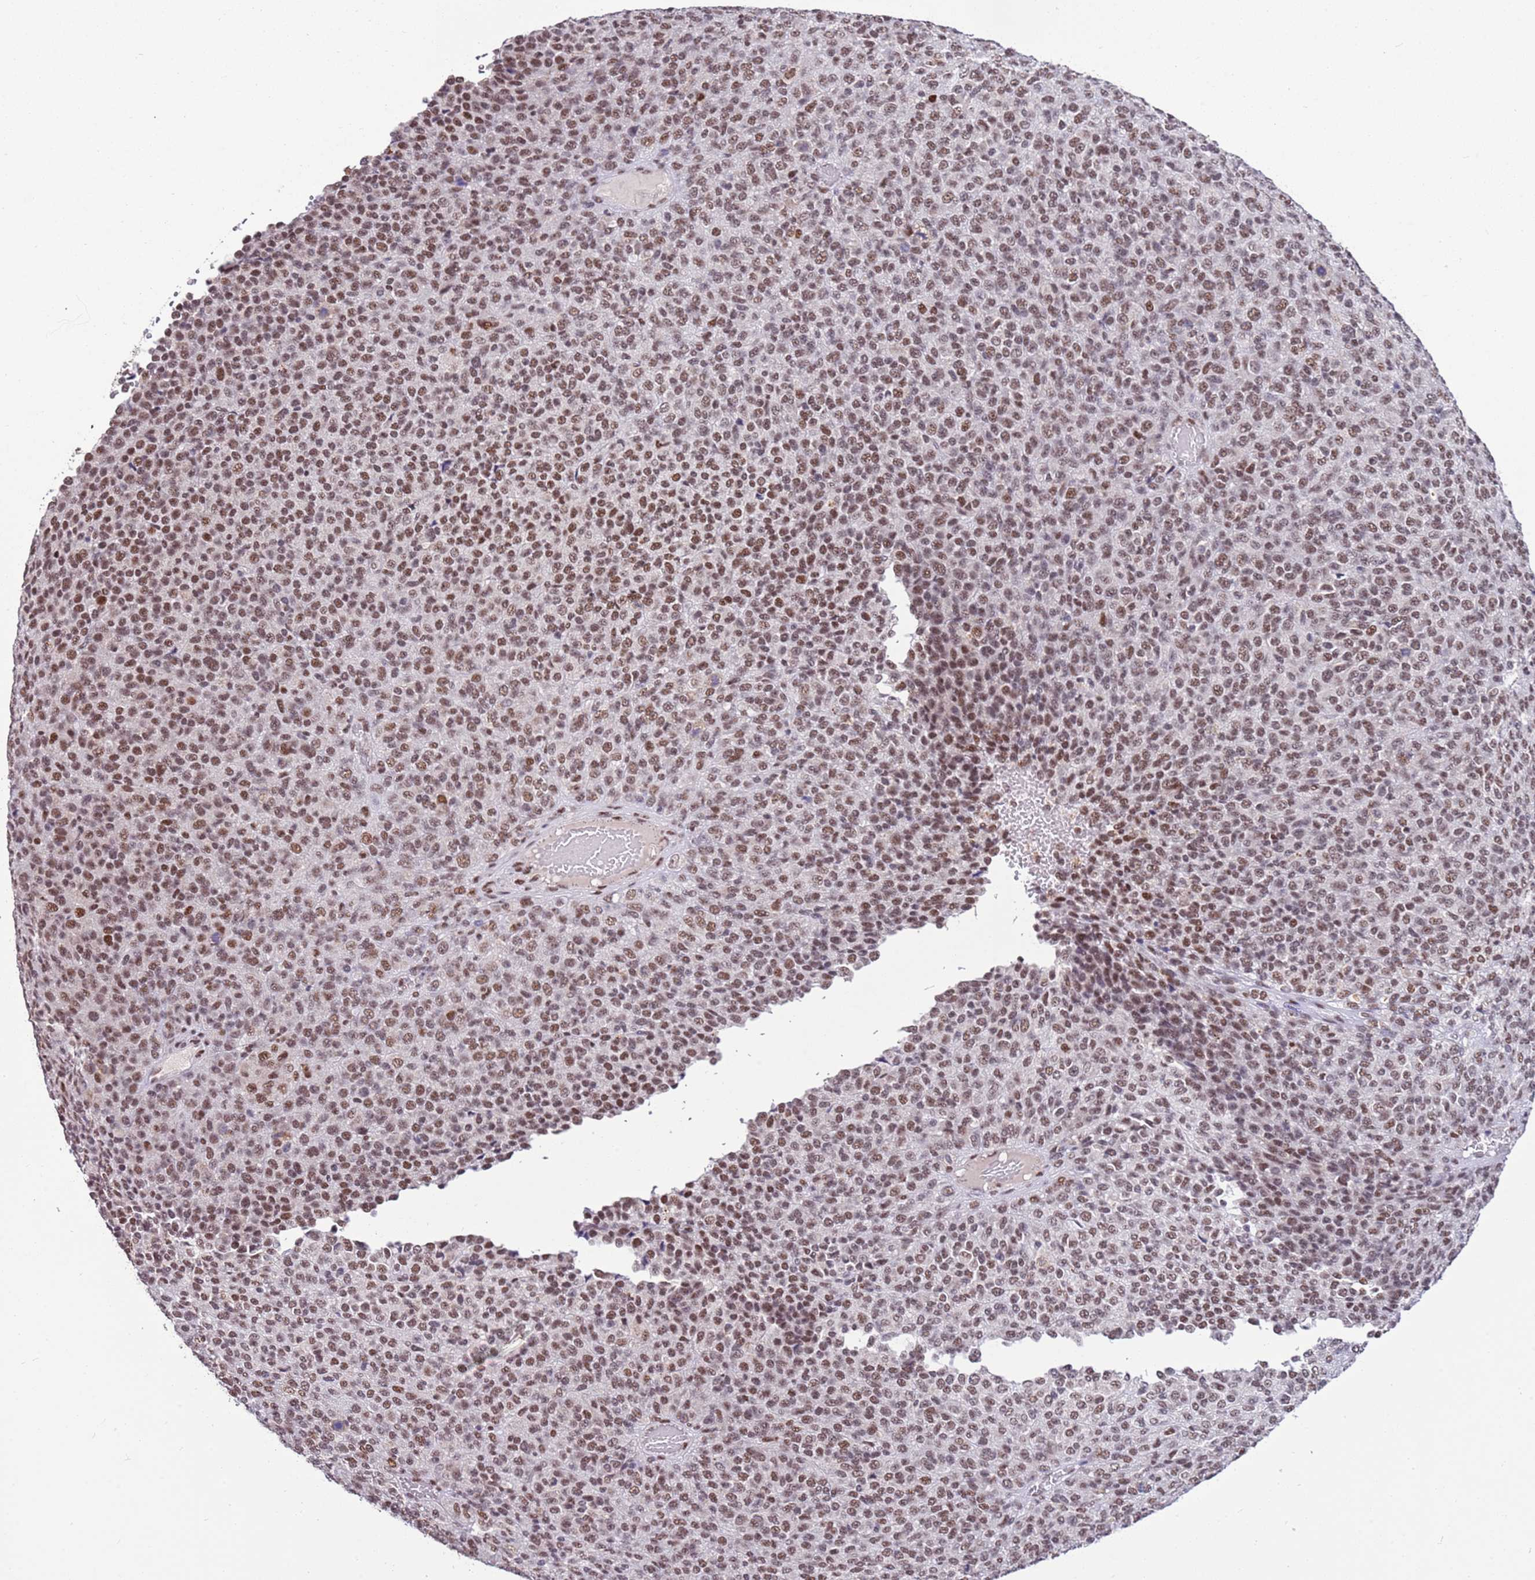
{"staining": {"intensity": "moderate", "quantity": ">75%", "location": "nuclear"}, "tissue": "melanoma", "cell_type": "Tumor cells", "image_type": "cancer", "snomed": [{"axis": "morphology", "description": "Malignant melanoma, Metastatic site"}, {"axis": "topography", "description": "Brain"}], "caption": "Protein positivity by immunohistochemistry (IHC) exhibits moderate nuclear positivity in approximately >75% of tumor cells in melanoma. Immunohistochemistry (ihc) stains the protein of interest in brown and the nuclei are stained blue.", "gene": "AKAP8L", "patient": {"sex": "female", "age": 56}}